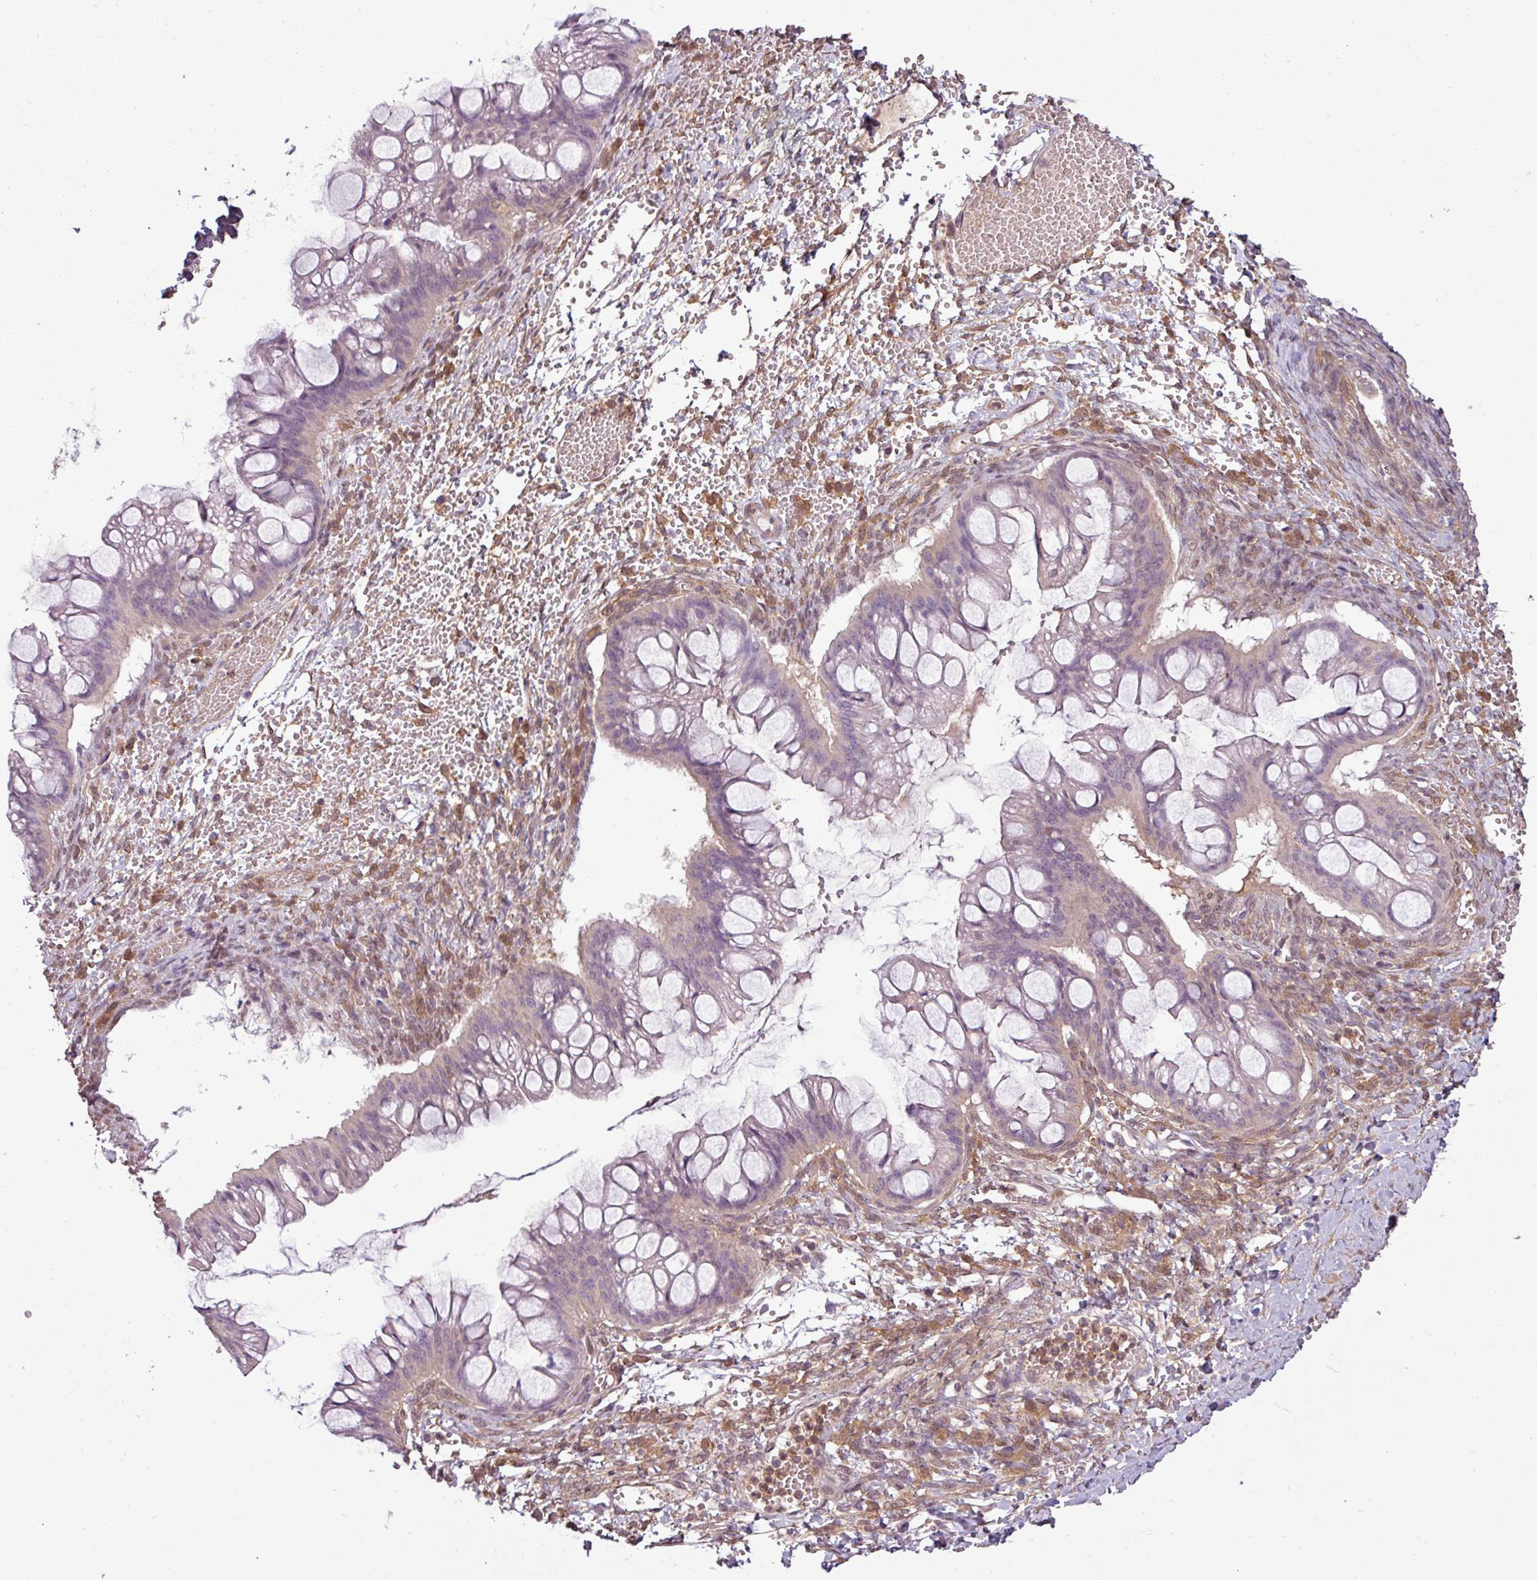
{"staining": {"intensity": "negative", "quantity": "none", "location": "none"}, "tissue": "ovarian cancer", "cell_type": "Tumor cells", "image_type": "cancer", "snomed": [{"axis": "morphology", "description": "Cystadenocarcinoma, mucinous, NOS"}, {"axis": "topography", "description": "Ovary"}], "caption": "High power microscopy micrograph of an IHC micrograph of ovarian mucinous cystadenocarcinoma, revealing no significant staining in tumor cells.", "gene": "SH3BGRL", "patient": {"sex": "female", "age": 73}}